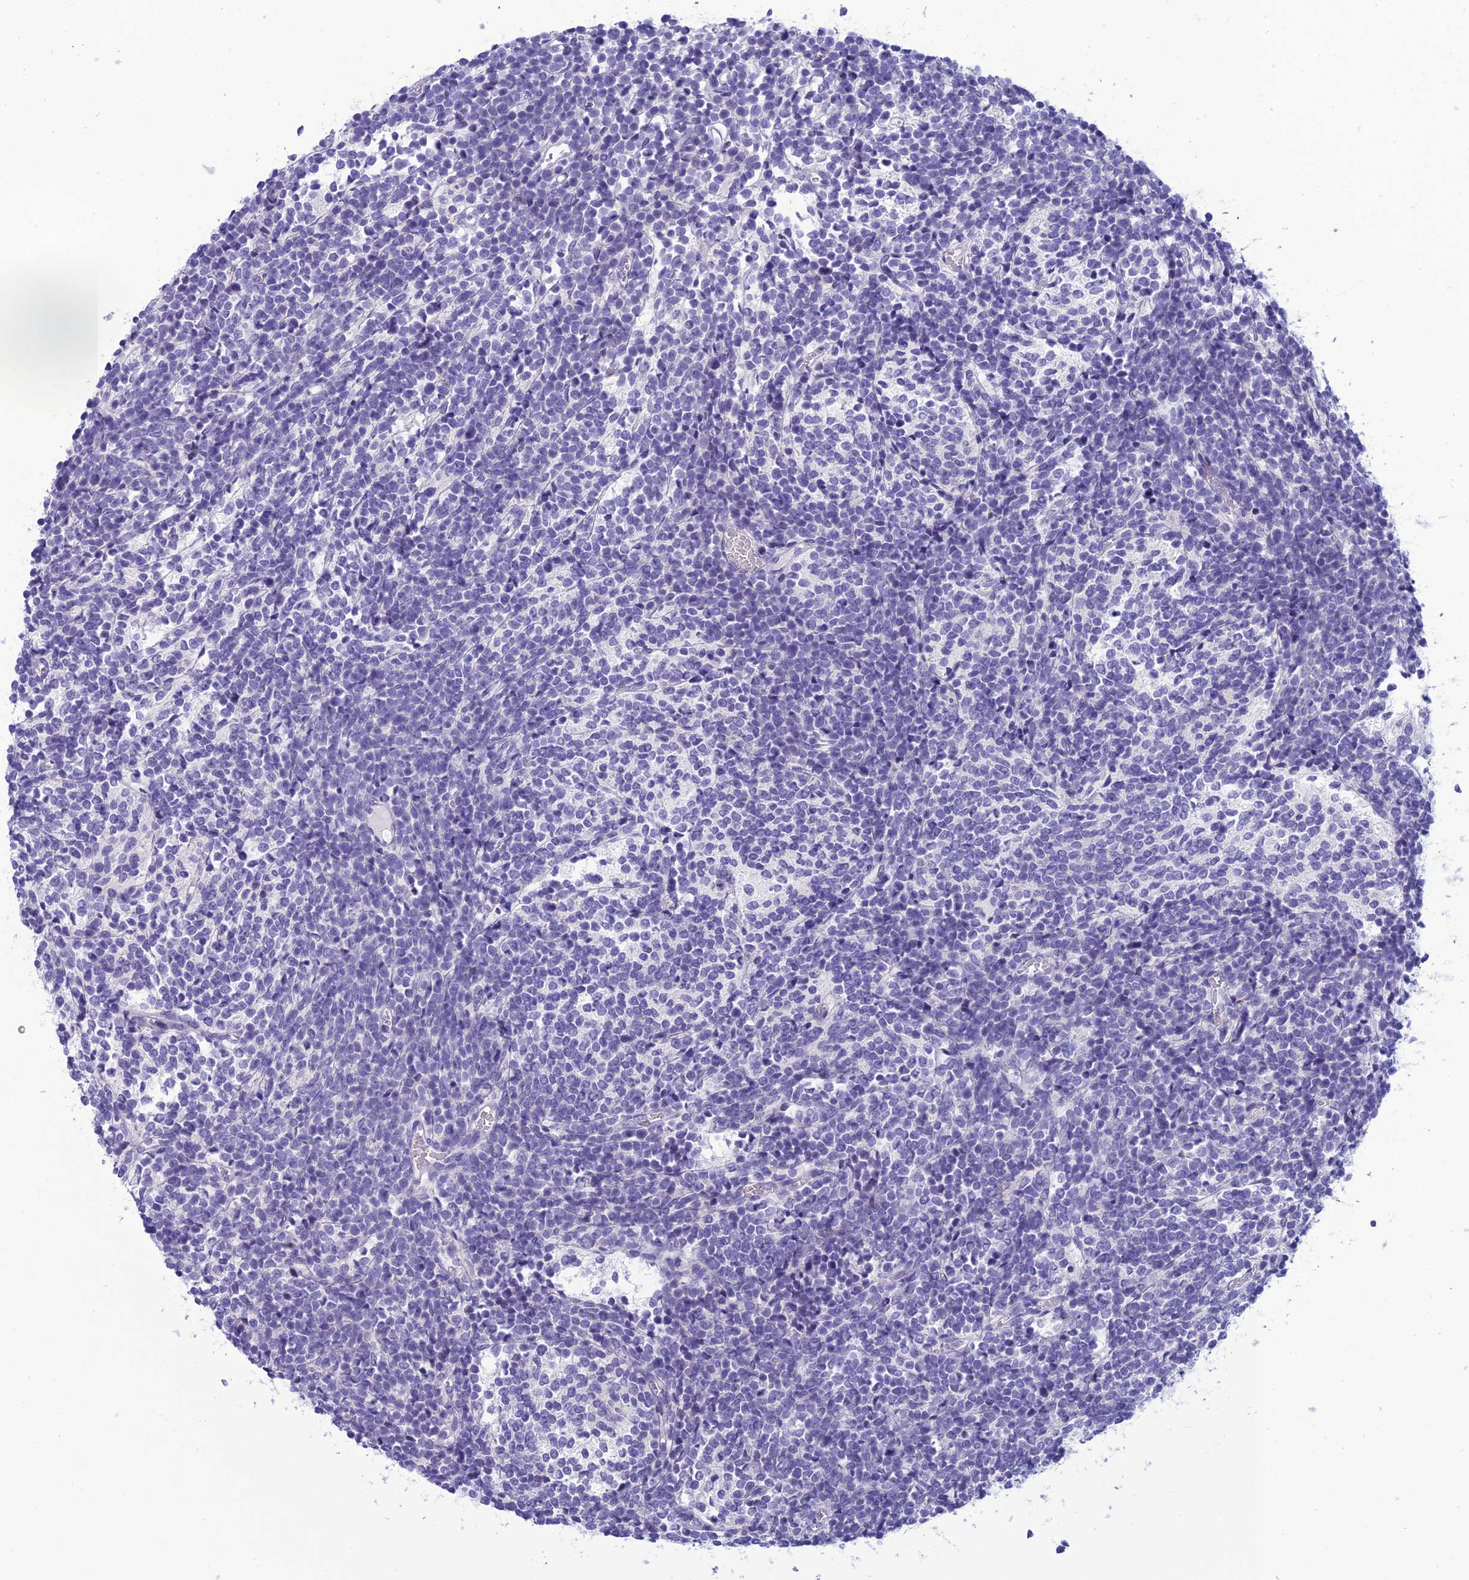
{"staining": {"intensity": "negative", "quantity": "none", "location": "none"}, "tissue": "glioma", "cell_type": "Tumor cells", "image_type": "cancer", "snomed": [{"axis": "morphology", "description": "Glioma, malignant, Low grade"}, {"axis": "topography", "description": "Brain"}], "caption": "Immunohistochemistry histopathology image of neoplastic tissue: human malignant low-grade glioma stained with DAB (3,3'-diaminobenzidine) exhibits no significant protein positivity in tumor cells. (Brightfield microscopy of DAB (3,3'-diaminobenzidine) IHC at high magnification).", "gene": "BBS2", "patient": {"sex": "female", "age": 1}}